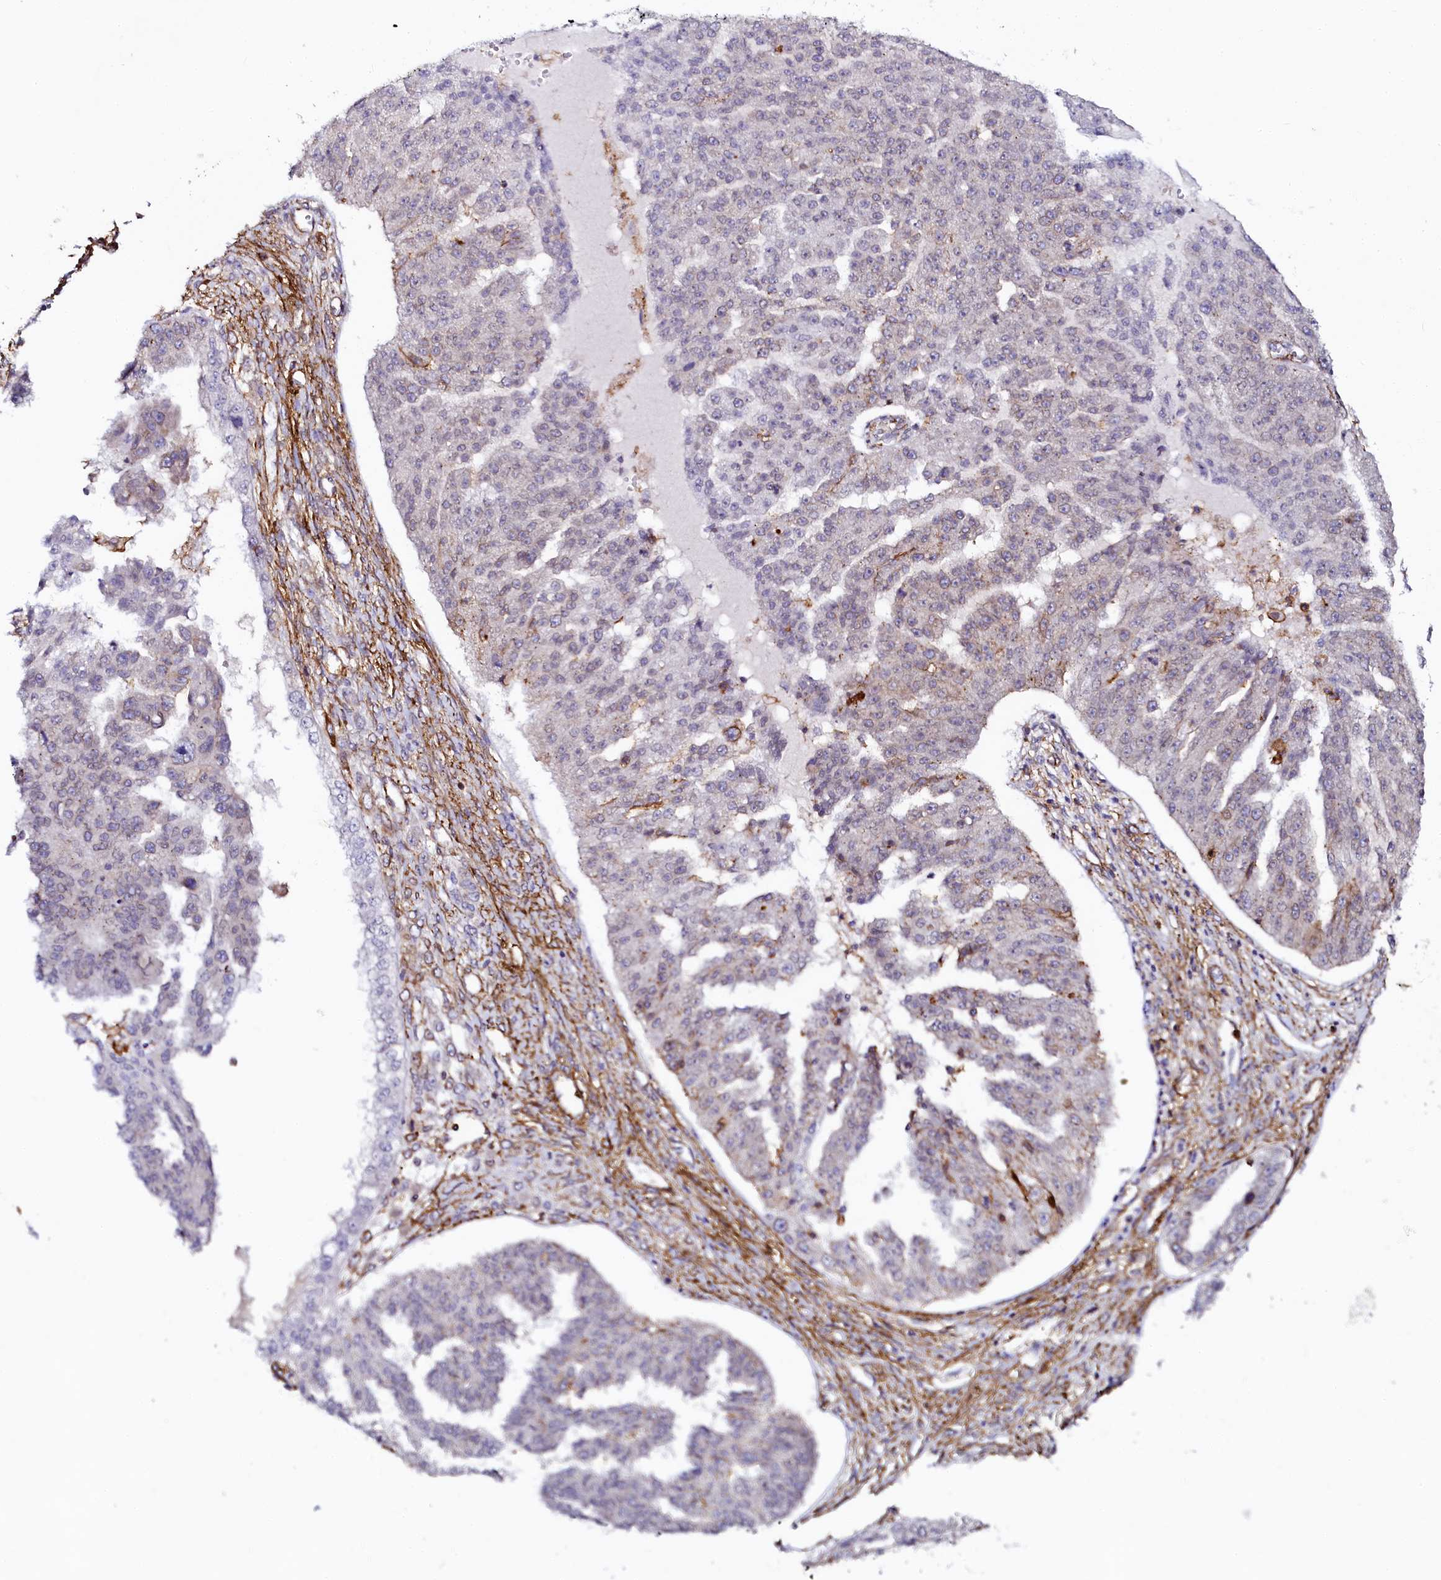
{"staining": {"intensity": "negative", "quantity": "none", "location": "none"}, "tissue": "ovarian cancer", "cell_type": "Tumor cells", "image_type": "cancer", "snomed": [{"axis": "morphology", "description": "Cystadenocarcinoma, serous, NOS"}, {"axis": "topography", "description": "Ovary"}], "caption": "Immunohistochemistry (IHC) histopathology image of ovarian serous cystadenocarcinoma stained for a protein (brown), which demonstrates no staining in tumor cells. The staining is performed using DAB brown chromogen with nuclei counter-stained in using hematoxylin.", "gene": "AAAS", "patient": {"sex": "female", "age": 58}}